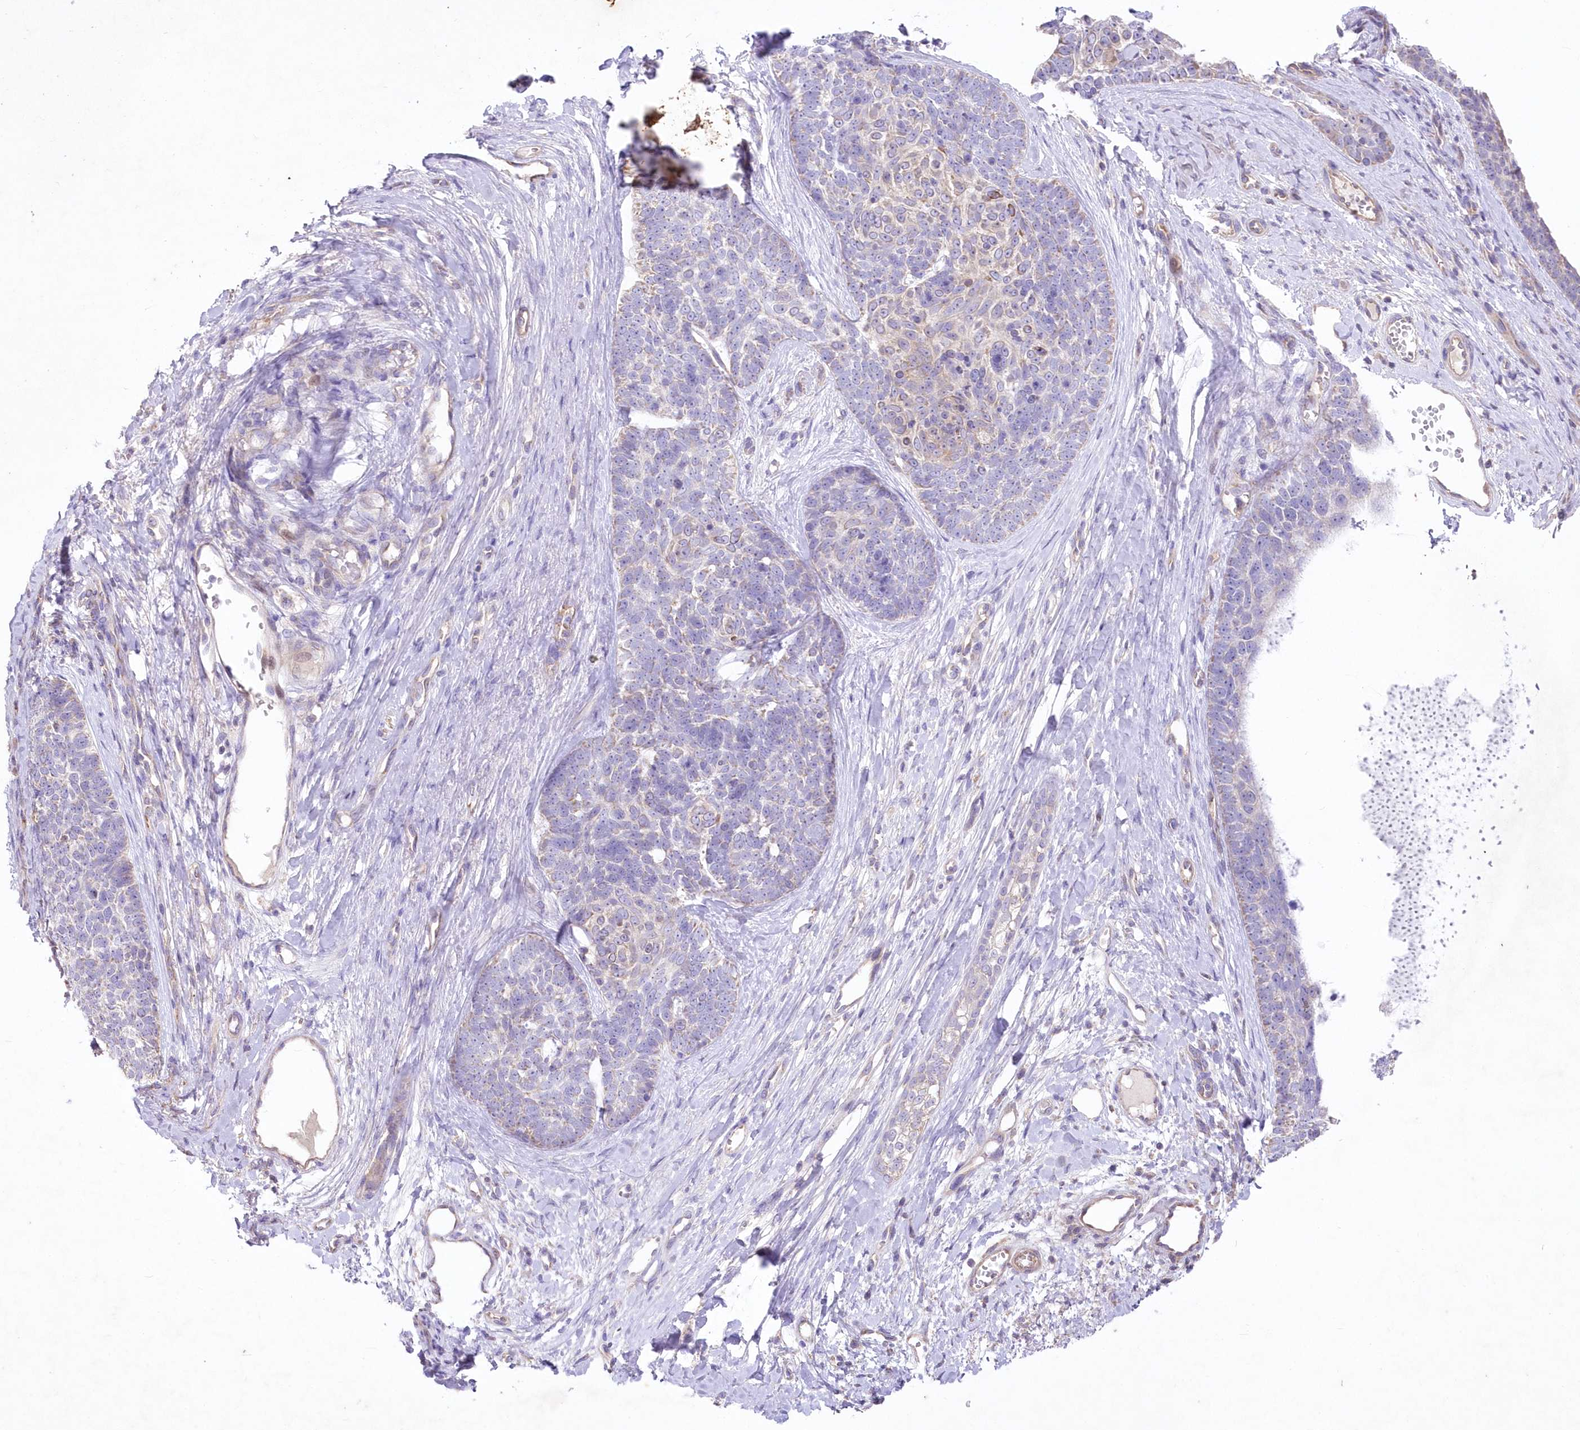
{"staining": {"intensity": "negative", "quantity": "none", "location": "none"}, "tissue": "skin cancer", "cell_type": "Tumor cells", "image_type": "cancer", "snomed": [{"axis": "morphology", "description": "Basal cell carcinoma"}, {"axis": "topography", "description": "Skin"}], "caption": "Immunohistochemistry of basal cell carcinoma (skin) demonstrates no expression in tumor cells.", "gene": "ITSN2", "patient": {"sex": "female", "age": 81}}